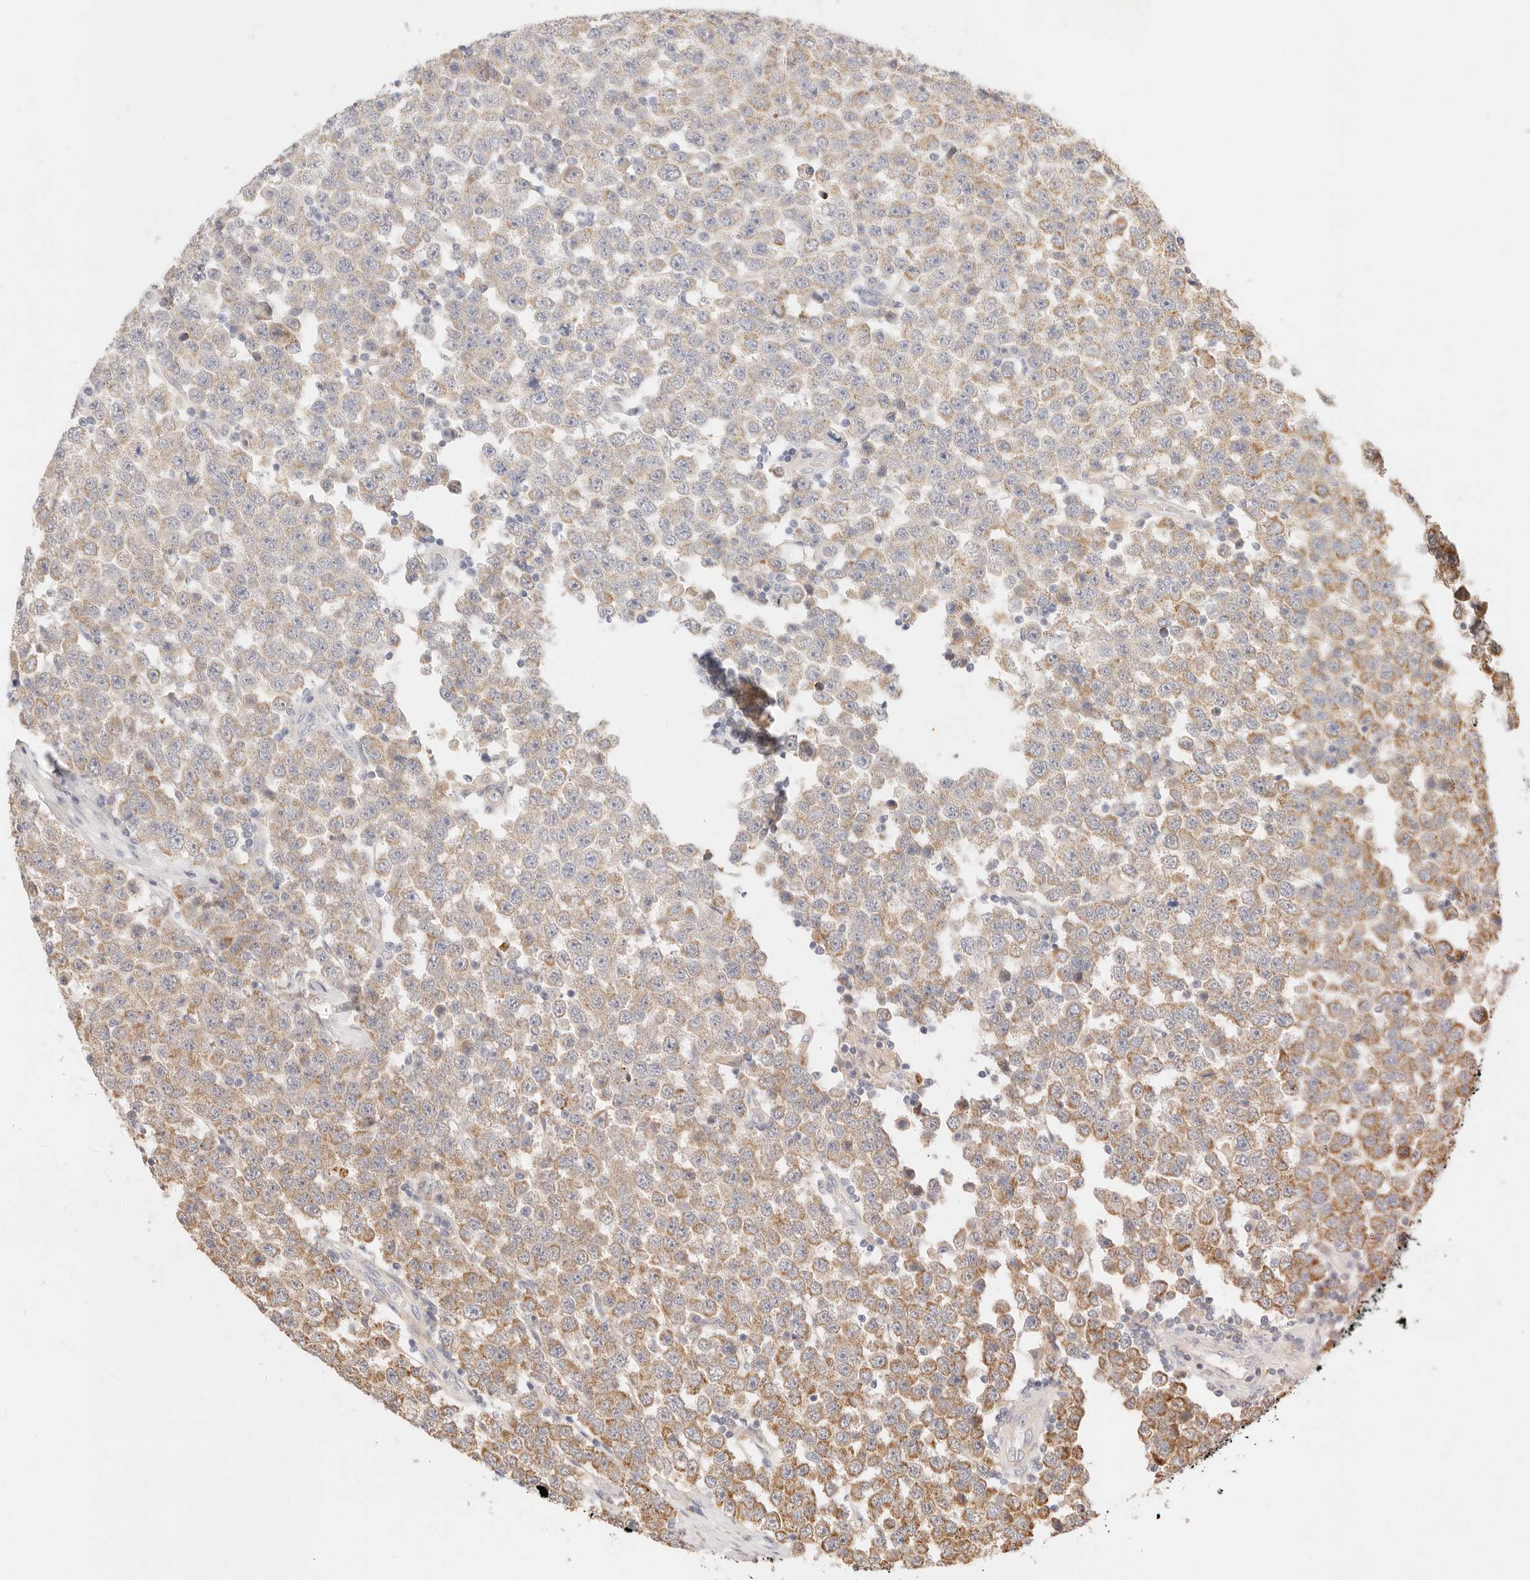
{"staining": {"intensity": "moderate", "quantity": "25%-75%", "location": "cytoplasmic/membranous"}, "tissue": "testis cancer", "cell_type": "Tumor cells", "image_type": "cancer", "snomed": [{"axis": "morphology", "description": "Seminoma, NOS"}, {"axis": "topography", "description": "Testis"}], "caption": "Immunohistochemical staining of human testis seminoma exhibits medium levels of moderate cytoplasmic/membranous protein positivity in about 25%-75% of tumor cells.", "gene": "RUBCNL", "patient": {"sex": "male", "age": 28}}